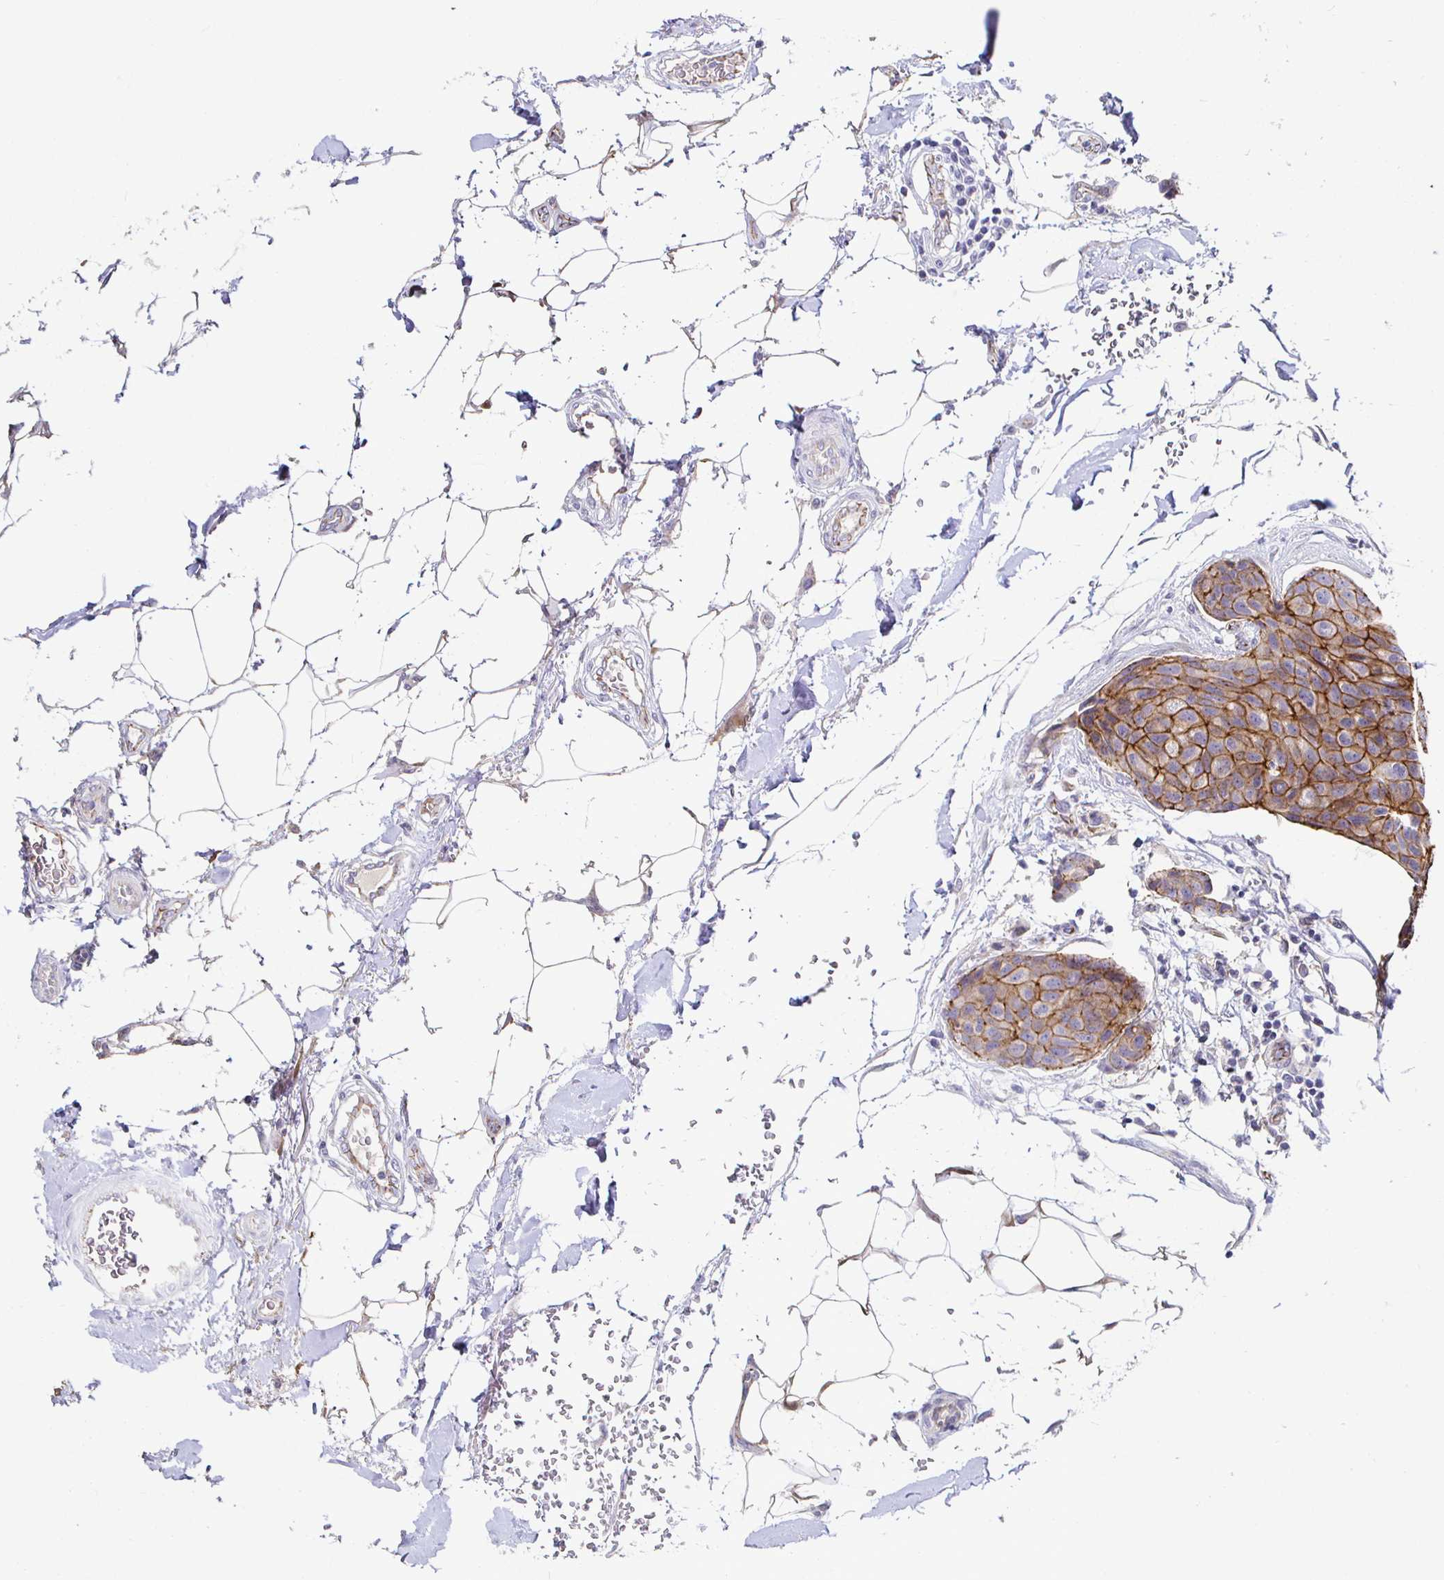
{"staining": {"intensity": "moderate", "quantity": "25%-75%", "location": "cytoplasmic/membranous"}, "tissue": "breast cancer", "cell_type": "Tumor cells", "image_type": "cancer", "snomed": [{"axis": "morphology", "description": "Duct carcinoma"}, {"axis": "topography", "description": "Breast"}, {"axis": "topography", "description": "Lymph node"}], "caption": "High-power microscopy captured an immunohistochemistry histopathology image of intraductal carcinoma (breast), revealing moderate cytoplasmic/membranous expression in about 25%-75% of tumor cells.", "gene": "PIWIL3", "patient": {"sex": "female", "age": 80}}